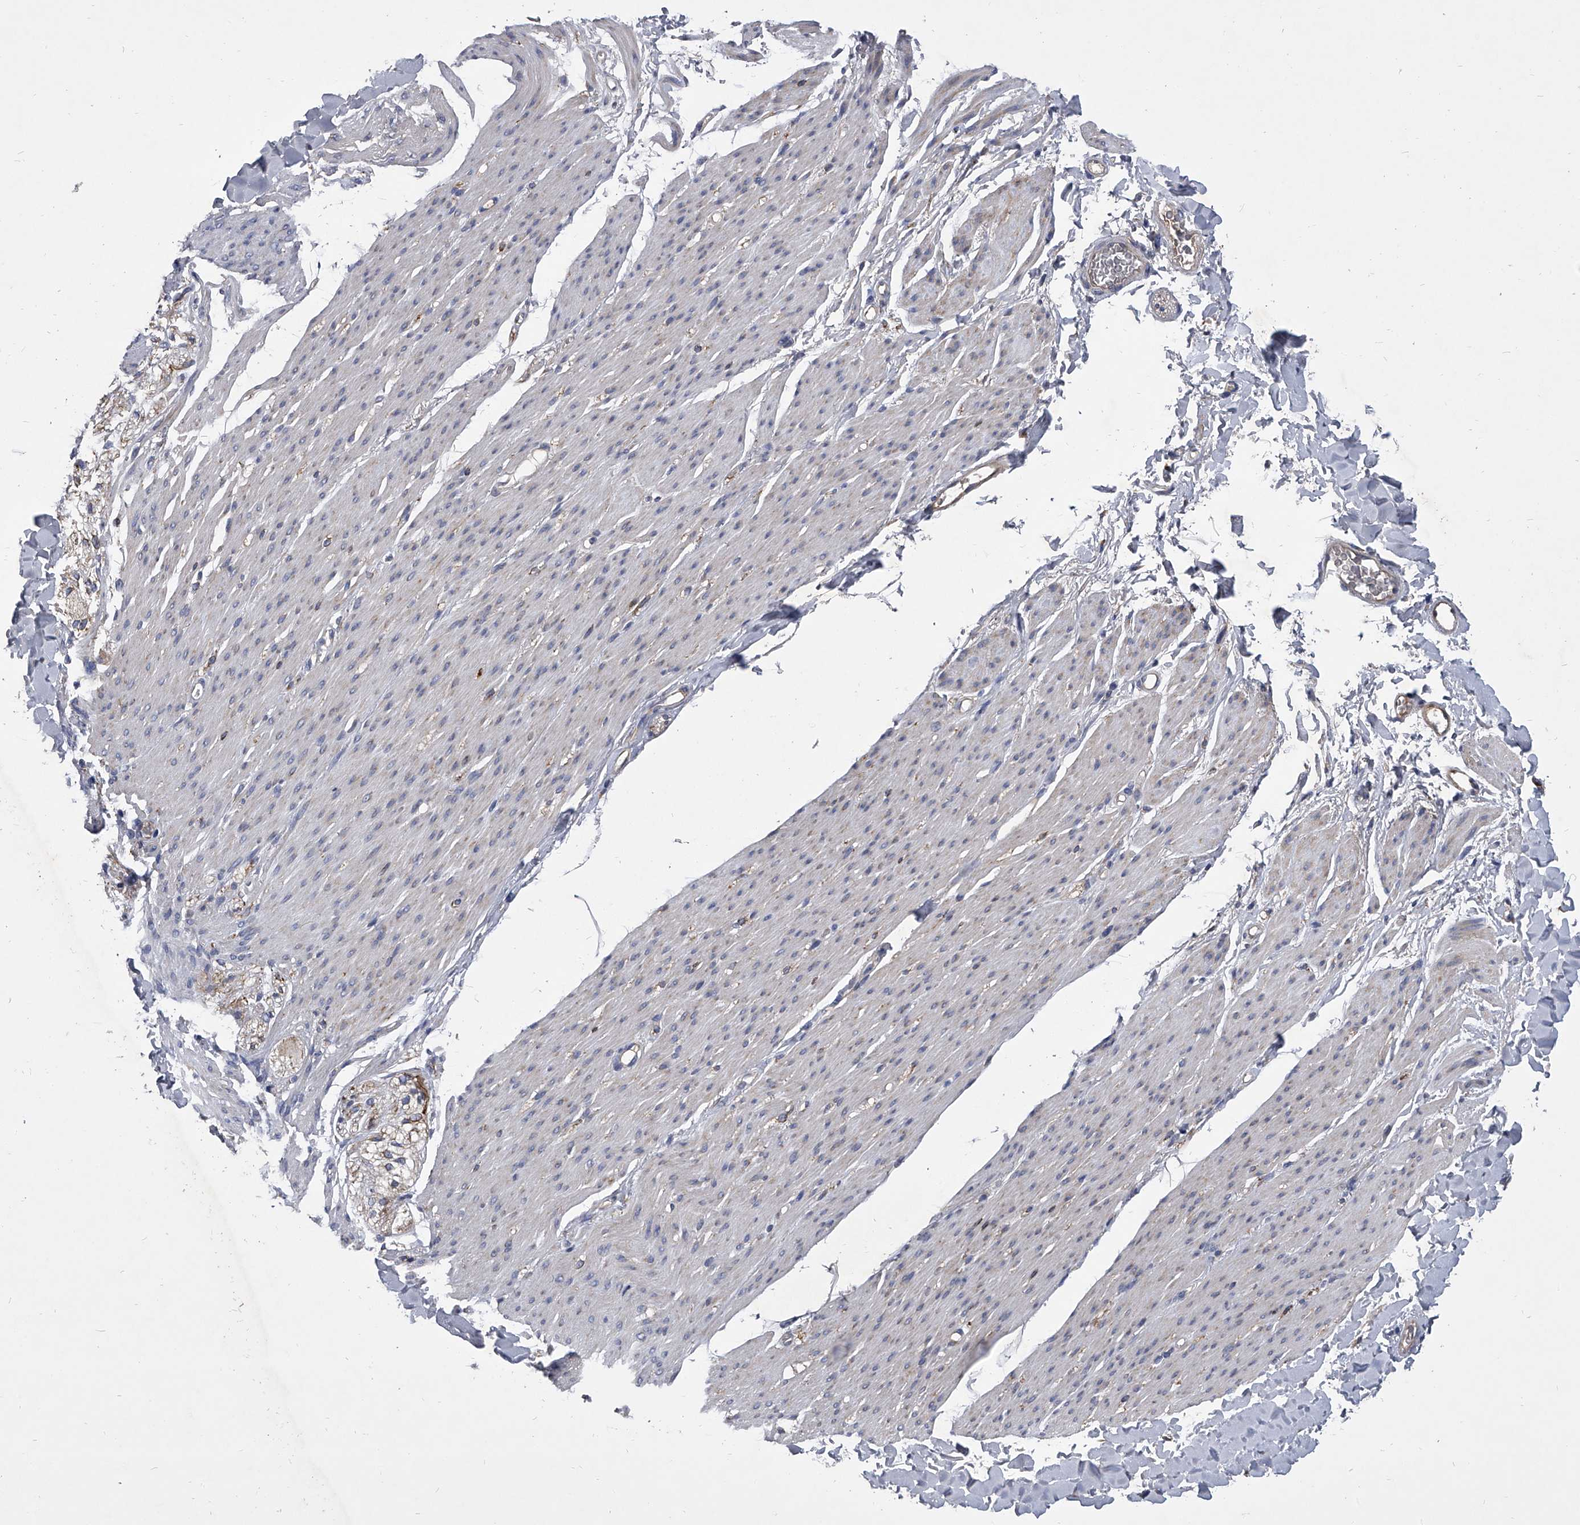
{"staining": {"intensity": "negative", "quantity": "none", "location": "none"}, "tissue": "smooth muscle", "cell_type": "Smooth muscle cells", "image_type": "normal", "snomed": [{"axis": "morphology", "description": "Normal tissue, NOS"}, {"axis": "topography", "description": "Colon"}, {"axis": "topography", "description": "Peripheral nerve tissue"}], "caption": "Immunohistochemical staining of unremarkable human smooth muscle exhibits no significant staining in smooth muscle cells. (Brightfield microscopy of DAB (3,3'-diaminobenzidine) IHC at high magnification).", "gene": "CCR4", "patient": {"sex": "female", "age": 61}}